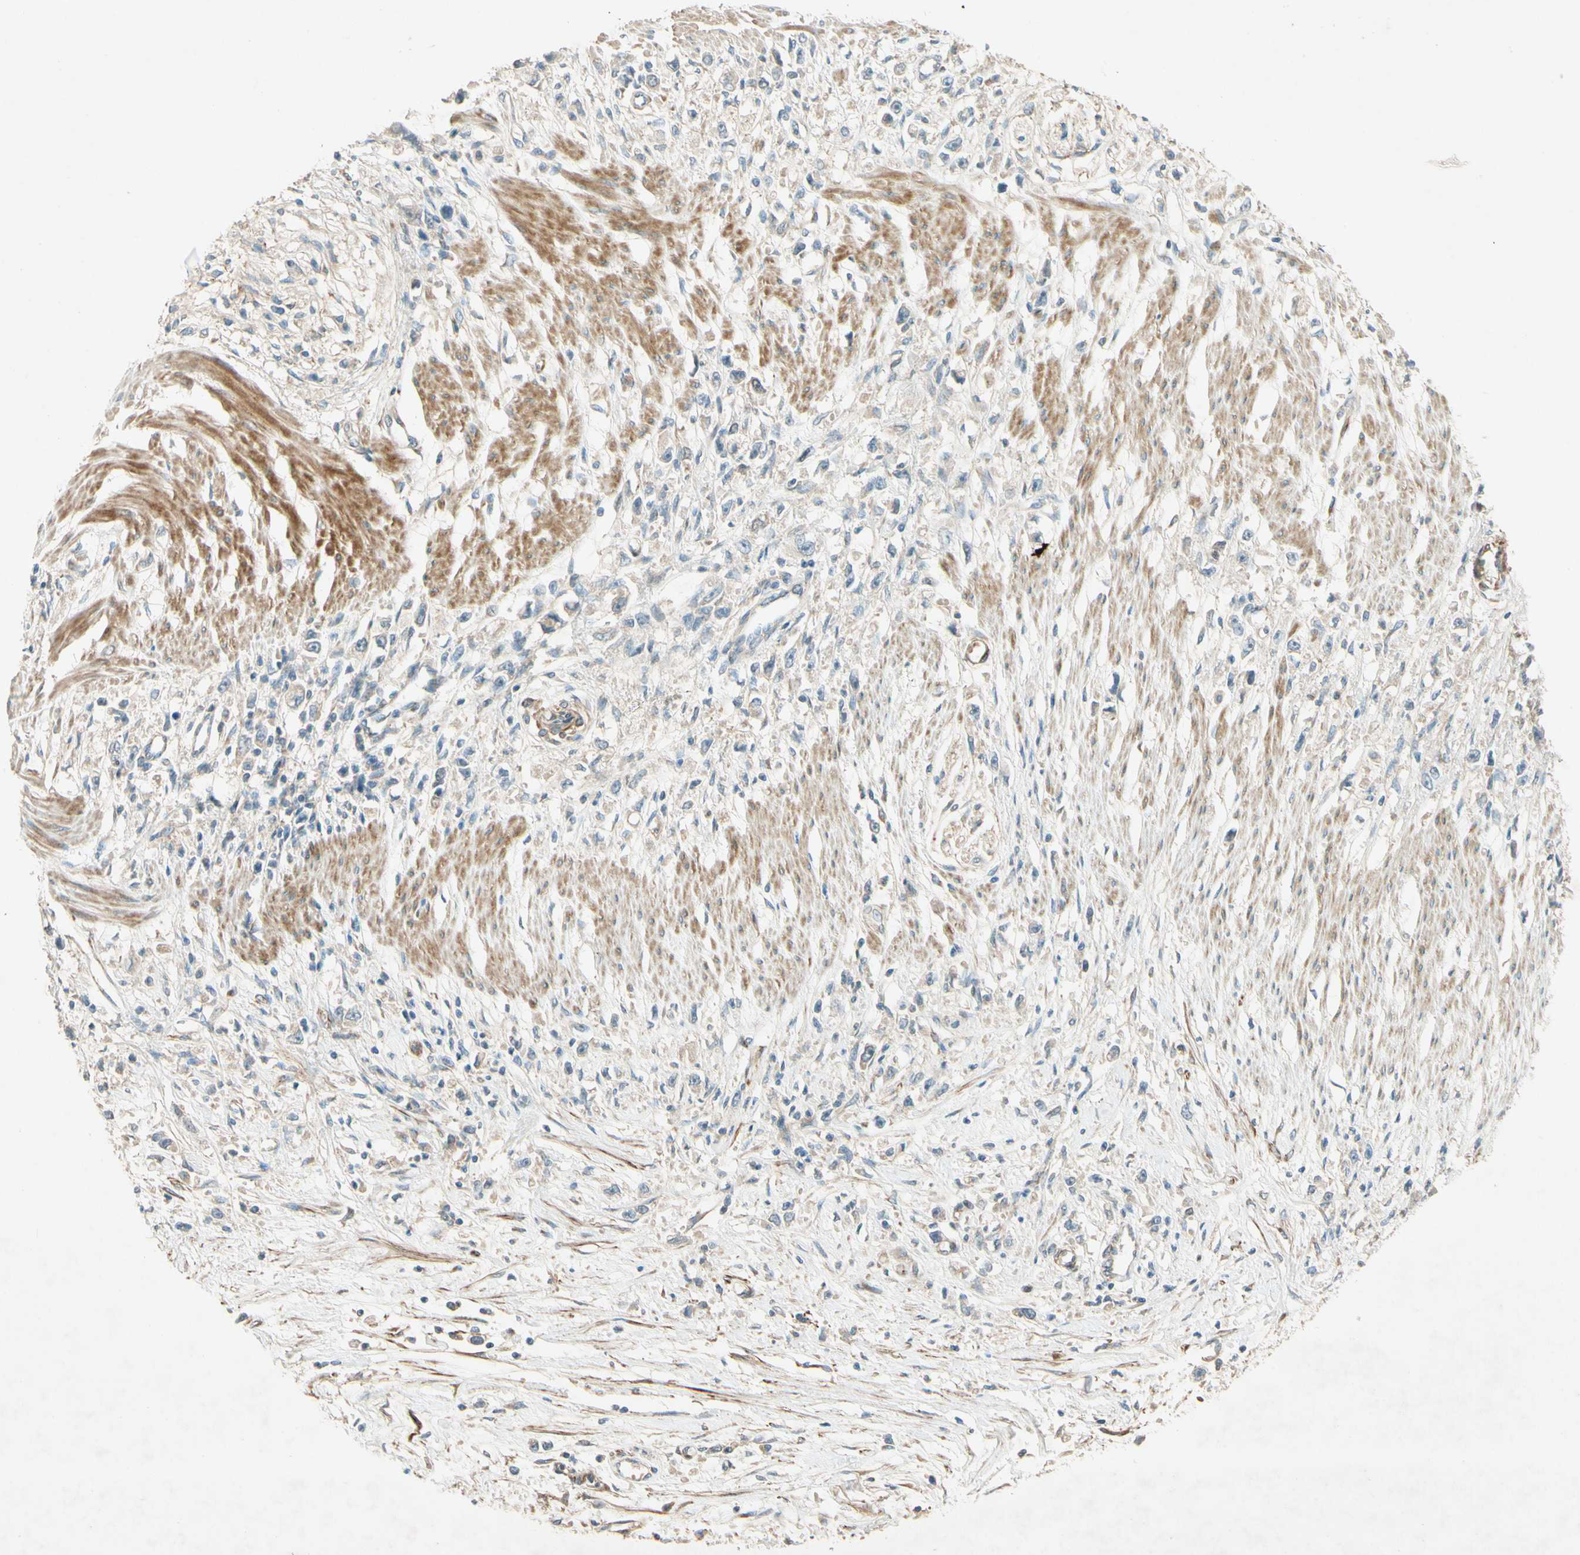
{"staining": {"intensity": "negative", "quantity": "none", "location": "none"}, "tissue": "stomach cancer", "cell_type": "Tumor cells", "image_type": "cancer", "snomed": [{"axis": "morphology", "description": "Adenocarcinoma, NOS"}, {"axis": "topography", "description": "Stomach"}], "caption": "Micrograph shows no protein staining in tumor cells of stomach cancer tissue. (DAB immunohistochemistry (IHC), high magnification).", "gene": "ADAM17", "patient": {"sex": "female", "age": 59}}